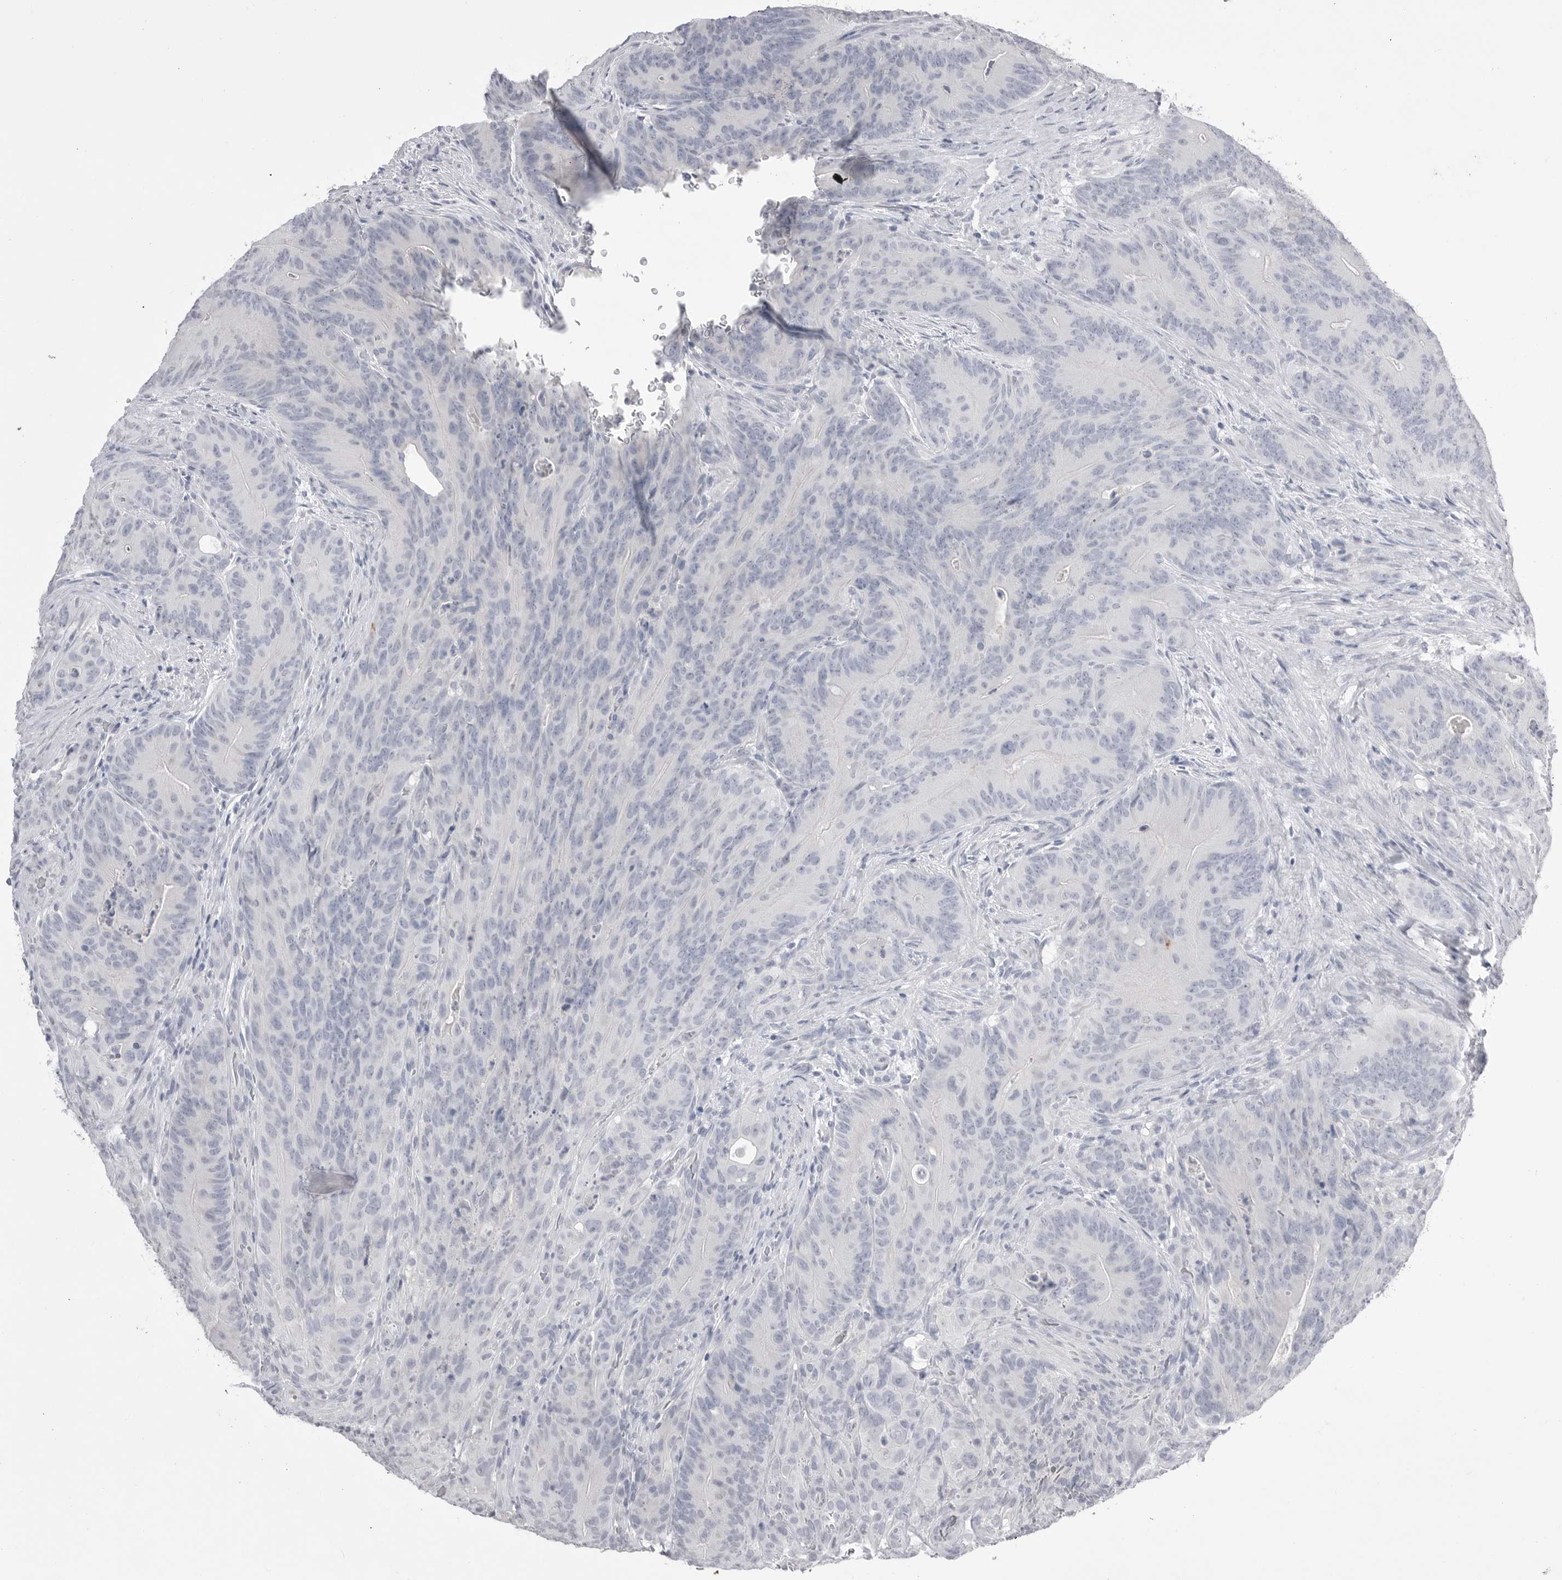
{"staining": {"intensity": "negative", "quantity": "none", "location": "none"}, "tissue": "colorectal cancer", "cell_type": "Tumor cells", "image_type": "cancer", "snomed": [{"axis": "morphology", "description": "Normal tissue, NOS"}, {"axis": "topography", "description": "Colon"}], "caption": "Human colorectal cancer stained for a protein using immunohistochemistry demonstrates no positivity in tumor cells.", "gene": "CPB1", "patient": {"sex": "female", "age": 82}}